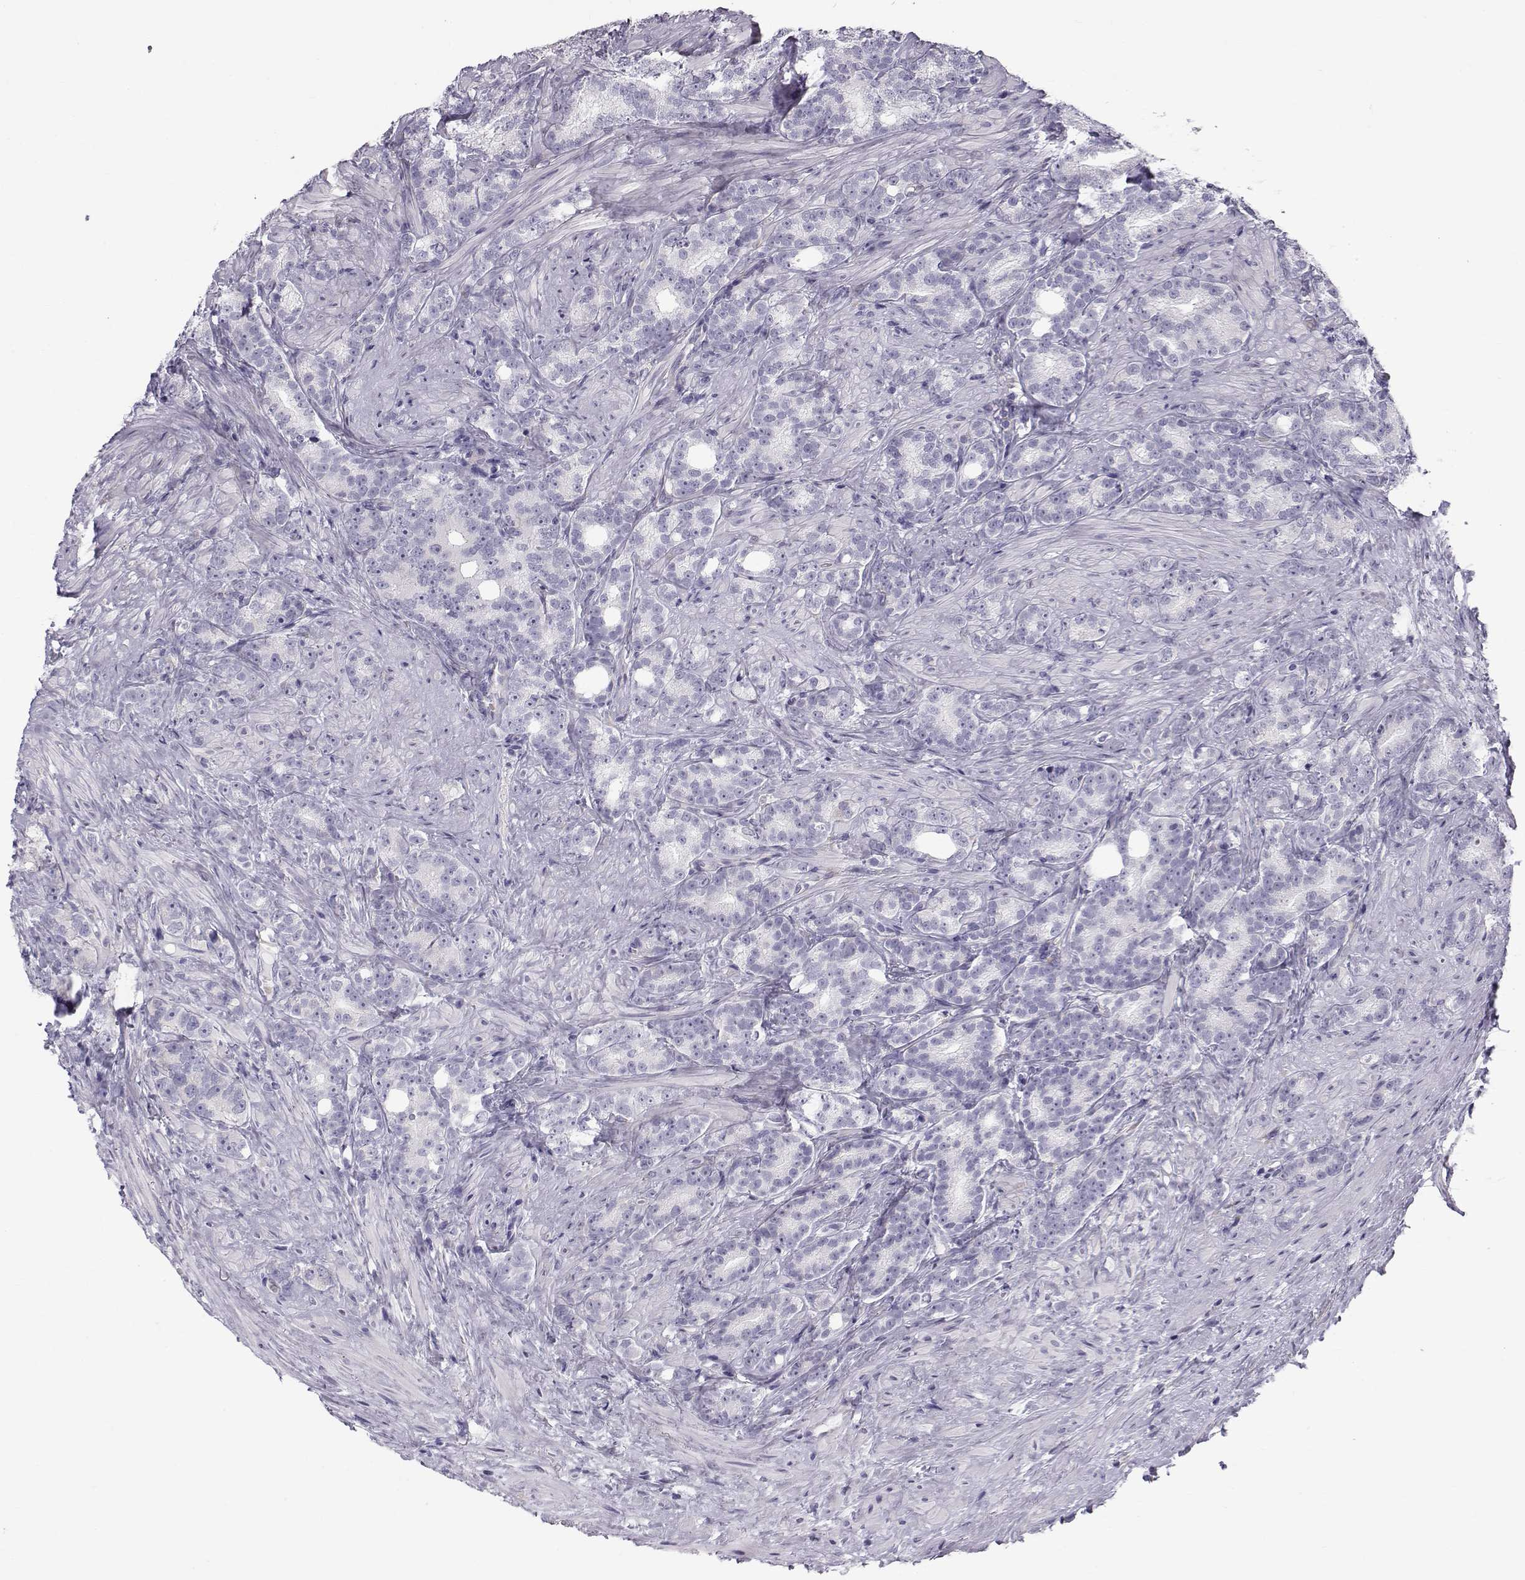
{"staining": {"intensity": "negative", "quantity": "none", "location": "none"}, "tissue": "prostate cancer", "cell_type": "Tumor cells", "image_type": "cancer", "snomed": [{"axis": "morphology", "description": "Adenocarcinoma, High grade"}, {"axis": "topography", "description": "Prostate"}], "caption": "Human prostate cancer stained for a protein using immunohistochemistry (IHC) displays no expression in tumor cells.", "gene": "RNASE12", "patient": {"sex": "male", "age": 90}}